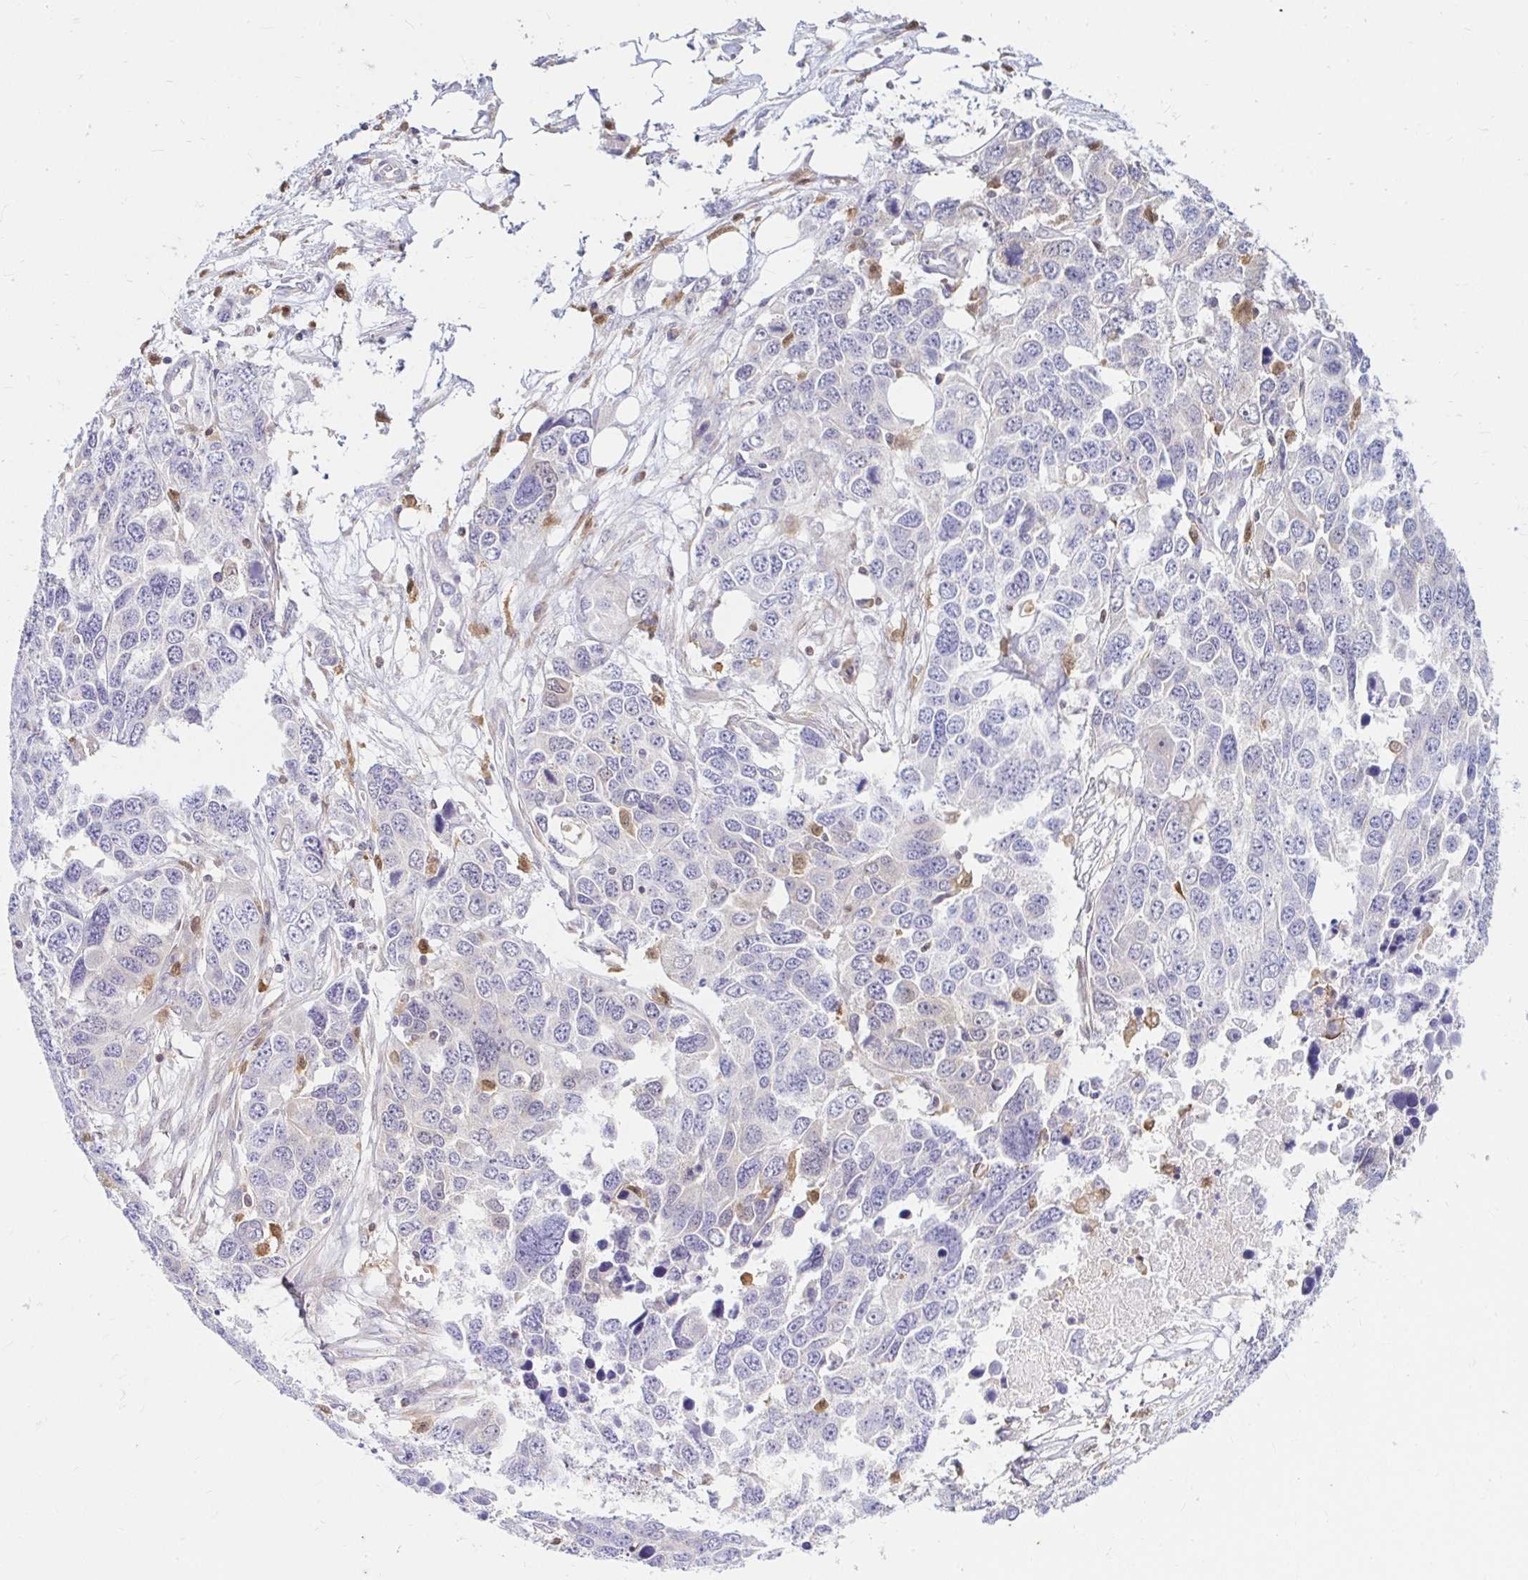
{"staining": {"intensity": "negative", "quantity": "none", "location": "none"}, "tissue": "ovarian cancer", "cell_type": "Tumor cells", "image_type": "cancer", "snomed": [{"axis": "morphology", "description": "Cystadenocarcinoma, serous, NOS"}, {"axis": "topography", "description": "Ovary"}], "caption": "High magnification brightfield microscopy of ovarian serous cystadenocarcinoma stained with DAB (3,3'-diaminobenzidine) (brown) and counterstained with hematoxylin (blue): tumor cells show no significant staining.", "gene": "PYCARD", "patient": {"sex": "female", "age": 76}}